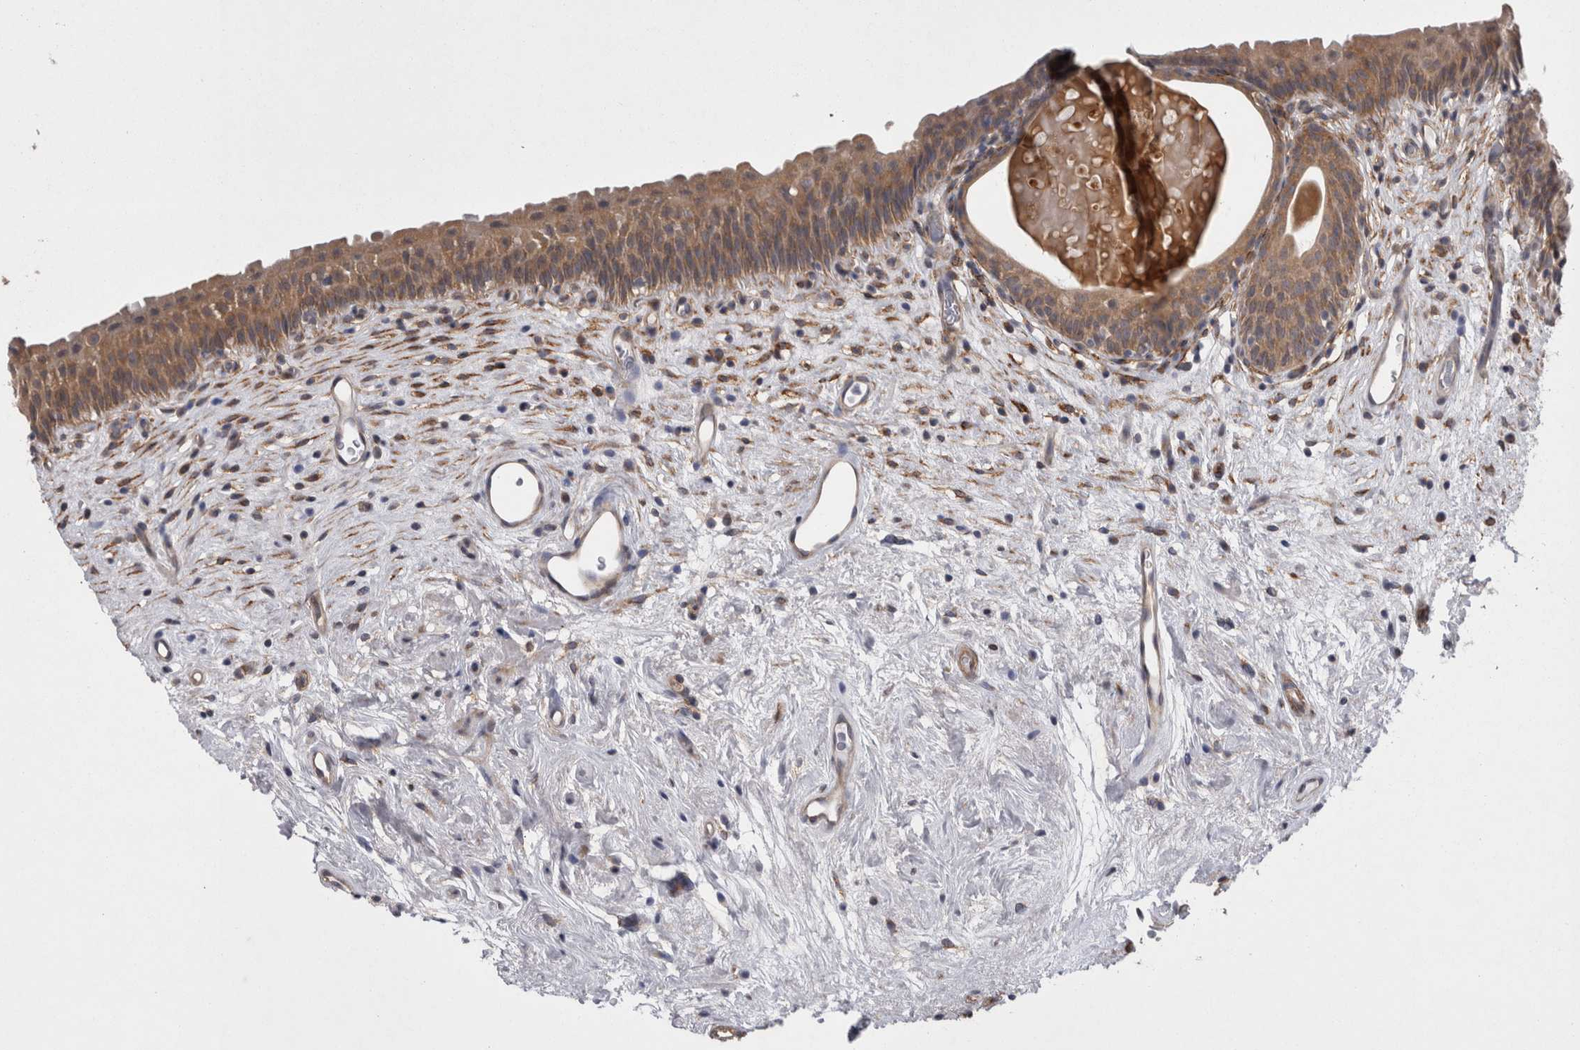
{"staining": {"intensity": "moderate", "quantity": ">75%", "location": "cytoplasmic/membranous"}, "tissue": "urinary bladder", "cell_type": "Urothelial cells", "image_type": "normal", "snomed": [{"axis": "morphology", "description": "Normal tissue, NOS"}, {"axis": "topography", "description": "Urinary bladder"}], "caption": "Immunohistochemistry (IHC) staining of unremarkable urinary bladder, which exhibits medium levels of moderate cytoplasmic/membranous staining in approximately >75% of urothelial cells indicating moderate cytoplasmic/membranous protein expression. The staining was performed using DAB (3,3'-diaminobenzidine) (brown) for protein detection and nuclei were counterstained in hematoxylin (blue).", "gene": "DDX6", "patient": {"sex": "male", "age": 83}}